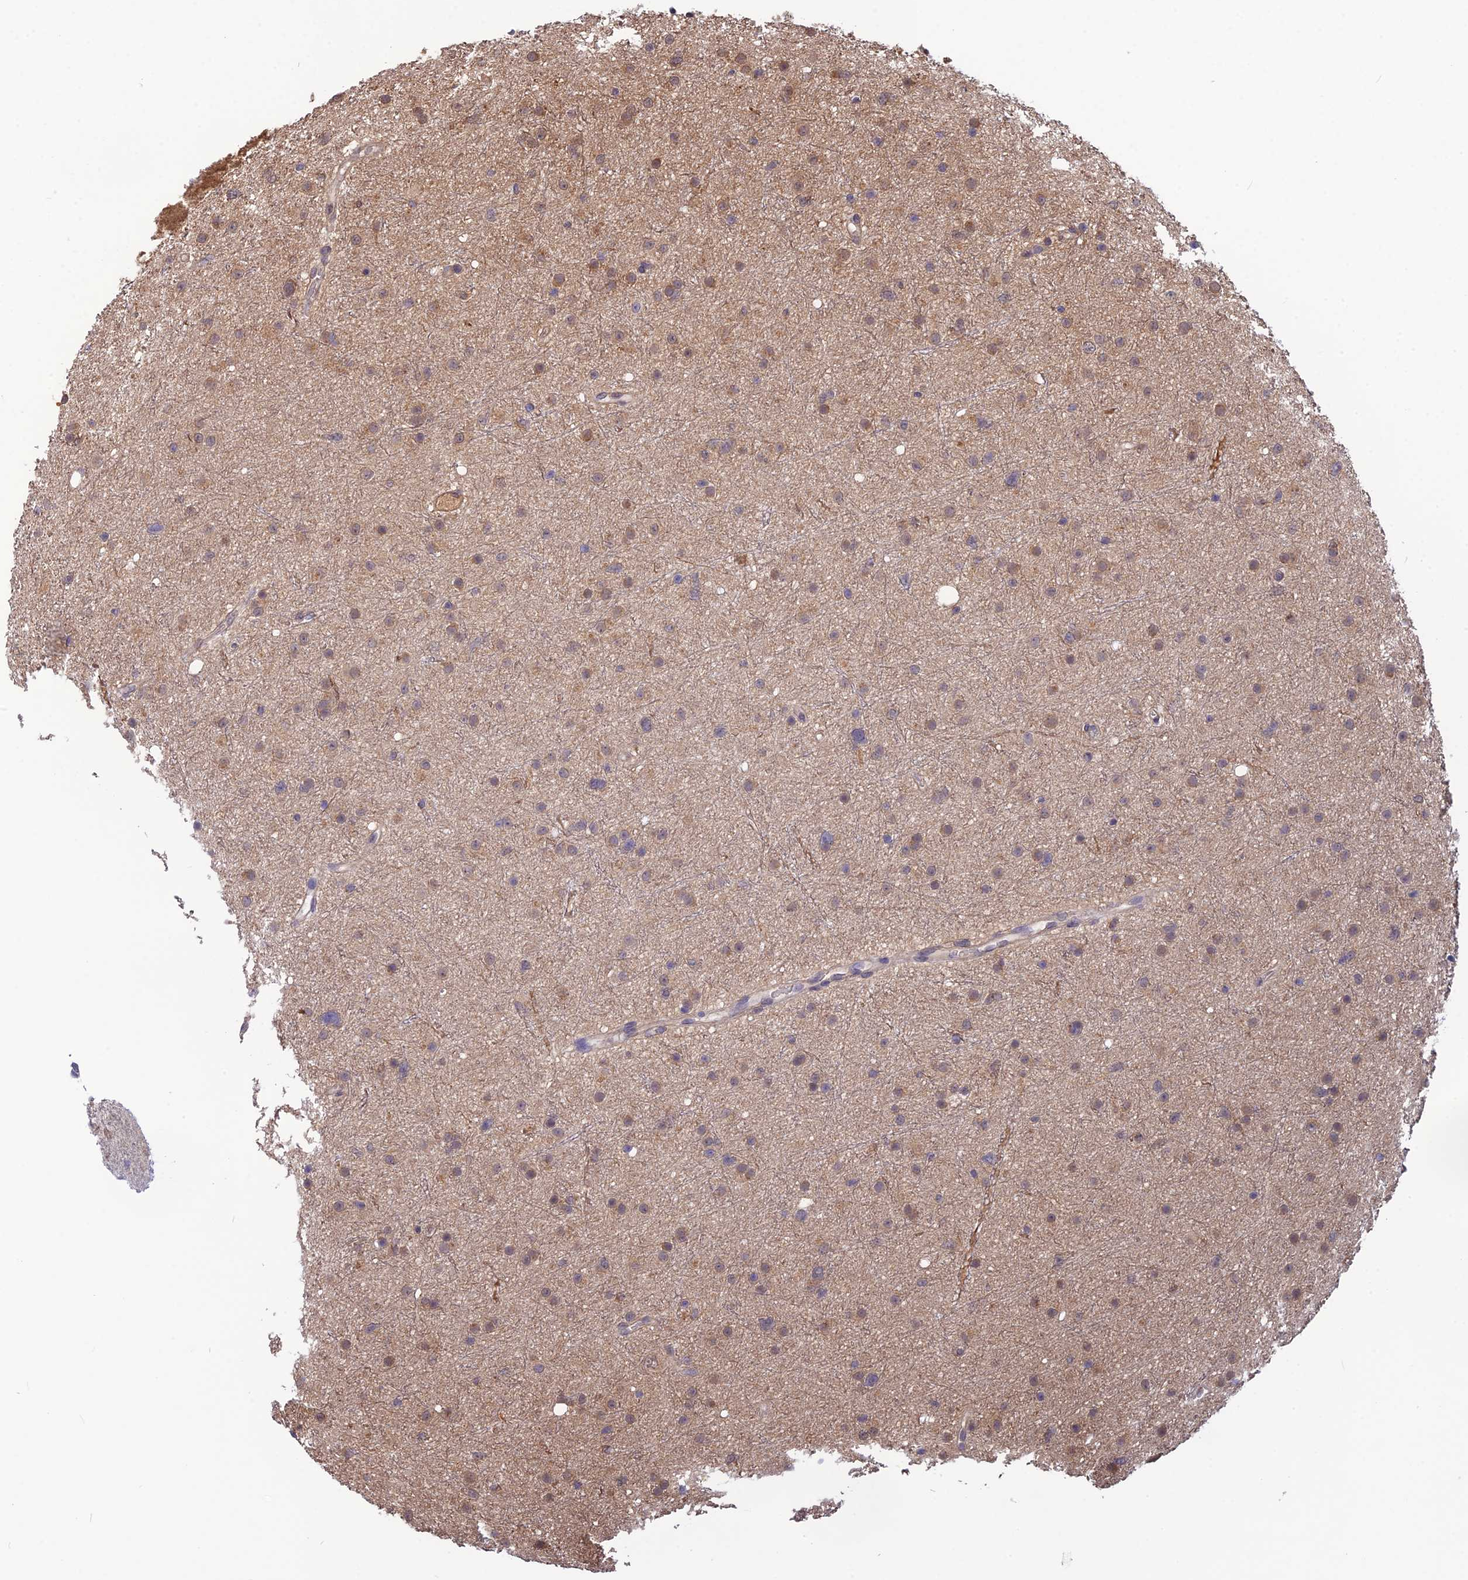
{"staining": {"intensity": "weak", "quantity": ">75%", "location": "cytoplasmic/membranous,nuclear"}, "tissue": "glioma", "cell_type": "Tumor cells", "image_type": "cancer", "snomed": [{"axis": "morphology", "description": "Glioma, malignant, Low grade"}, {"axis": "topography", "description": "Cerebral cortex"}], "caption": "IHC (DAB (3,3'-diaminobenzidine)) staining of low-grade glioma (malignant) exhibits weak cytoplasmic/membranous and nuclear protein positivity in about >75% of tumor cells. The protein of interest is shown in brown color, while the nuclei are stained blue.", "gene": "HINT1", "patient": {"sex": "female", "age": 39}}